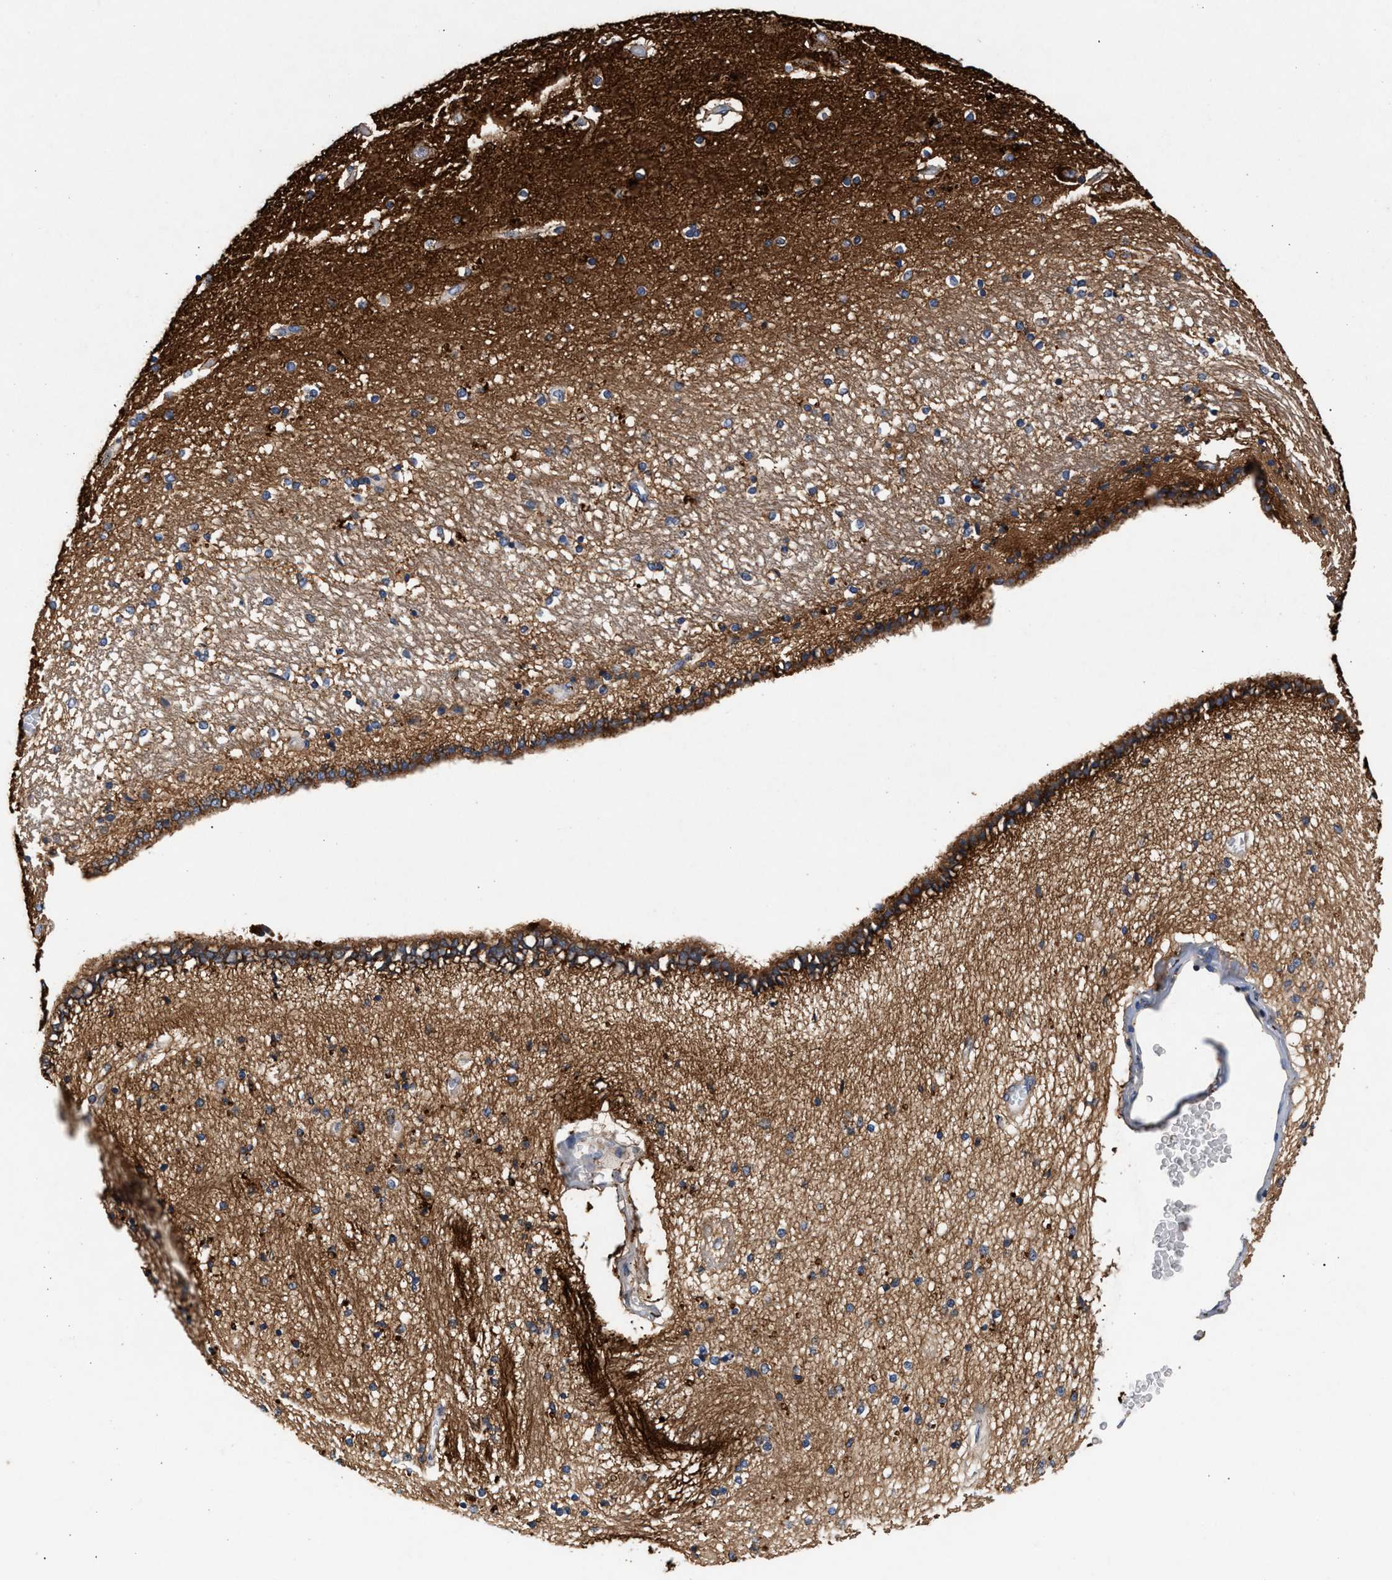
{"staining": {"intensity": "moderate", "quantity": "<25%", "location": "cytoplasmic/membranous"}, "tissue": "hippocampus", "cell_type": "Glial cells", "image_type": "normal", "snomed": [{"axis": "morphology", "description": "Normal tissue, NOS"}, {"axis": "topography", "description": "Hippocampus"}], "caption": "Protein expression by IHC reveals moderate cytoplasmic/membranous expression in about <25% of glial cells in benign hippocampus. The protein of interest is shown in brown color, while the nuclei are stained blue.", "gene": "GNAI3", "patient": {"sex": "female", "age": 54}}